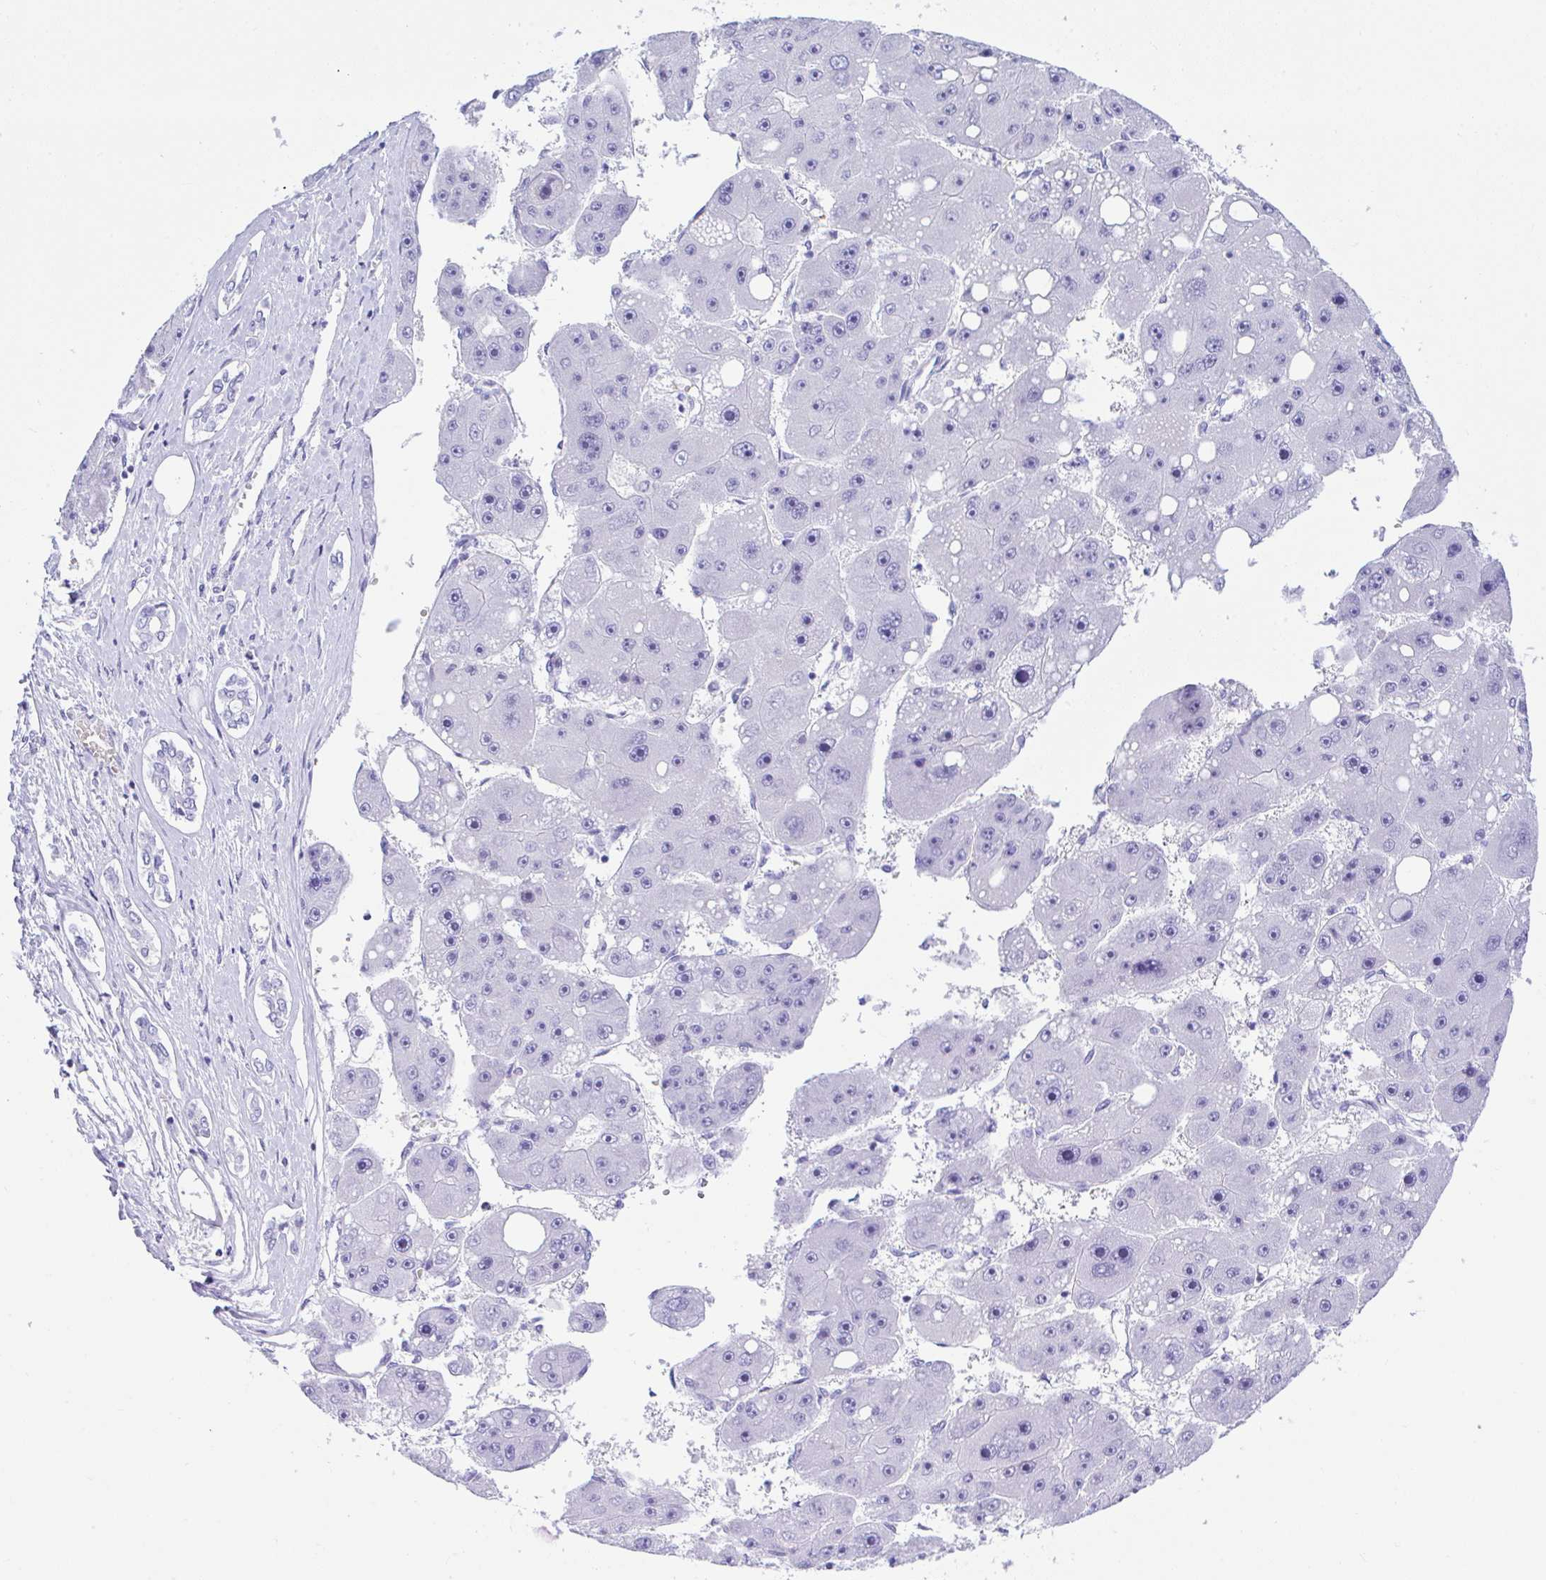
{"staining": {"intensity": "negative", "quantity": "none", "location": "none"}, "tissue": "liver cancer", "cell_type": "Tumor cells", "image_type": "cancer", "snomed": [{"axis": "morphology", "description": "Carcinoma, Hepatocellular, NOS"}, {"axis": "topography", "description": "Liver"}], "caption": "Image shows no significant protein expression in tumor cells of hepatocellular carcinoma (liver).", "gene": "SEL1L2", "patient": {"sex": "female", "age": 61}}